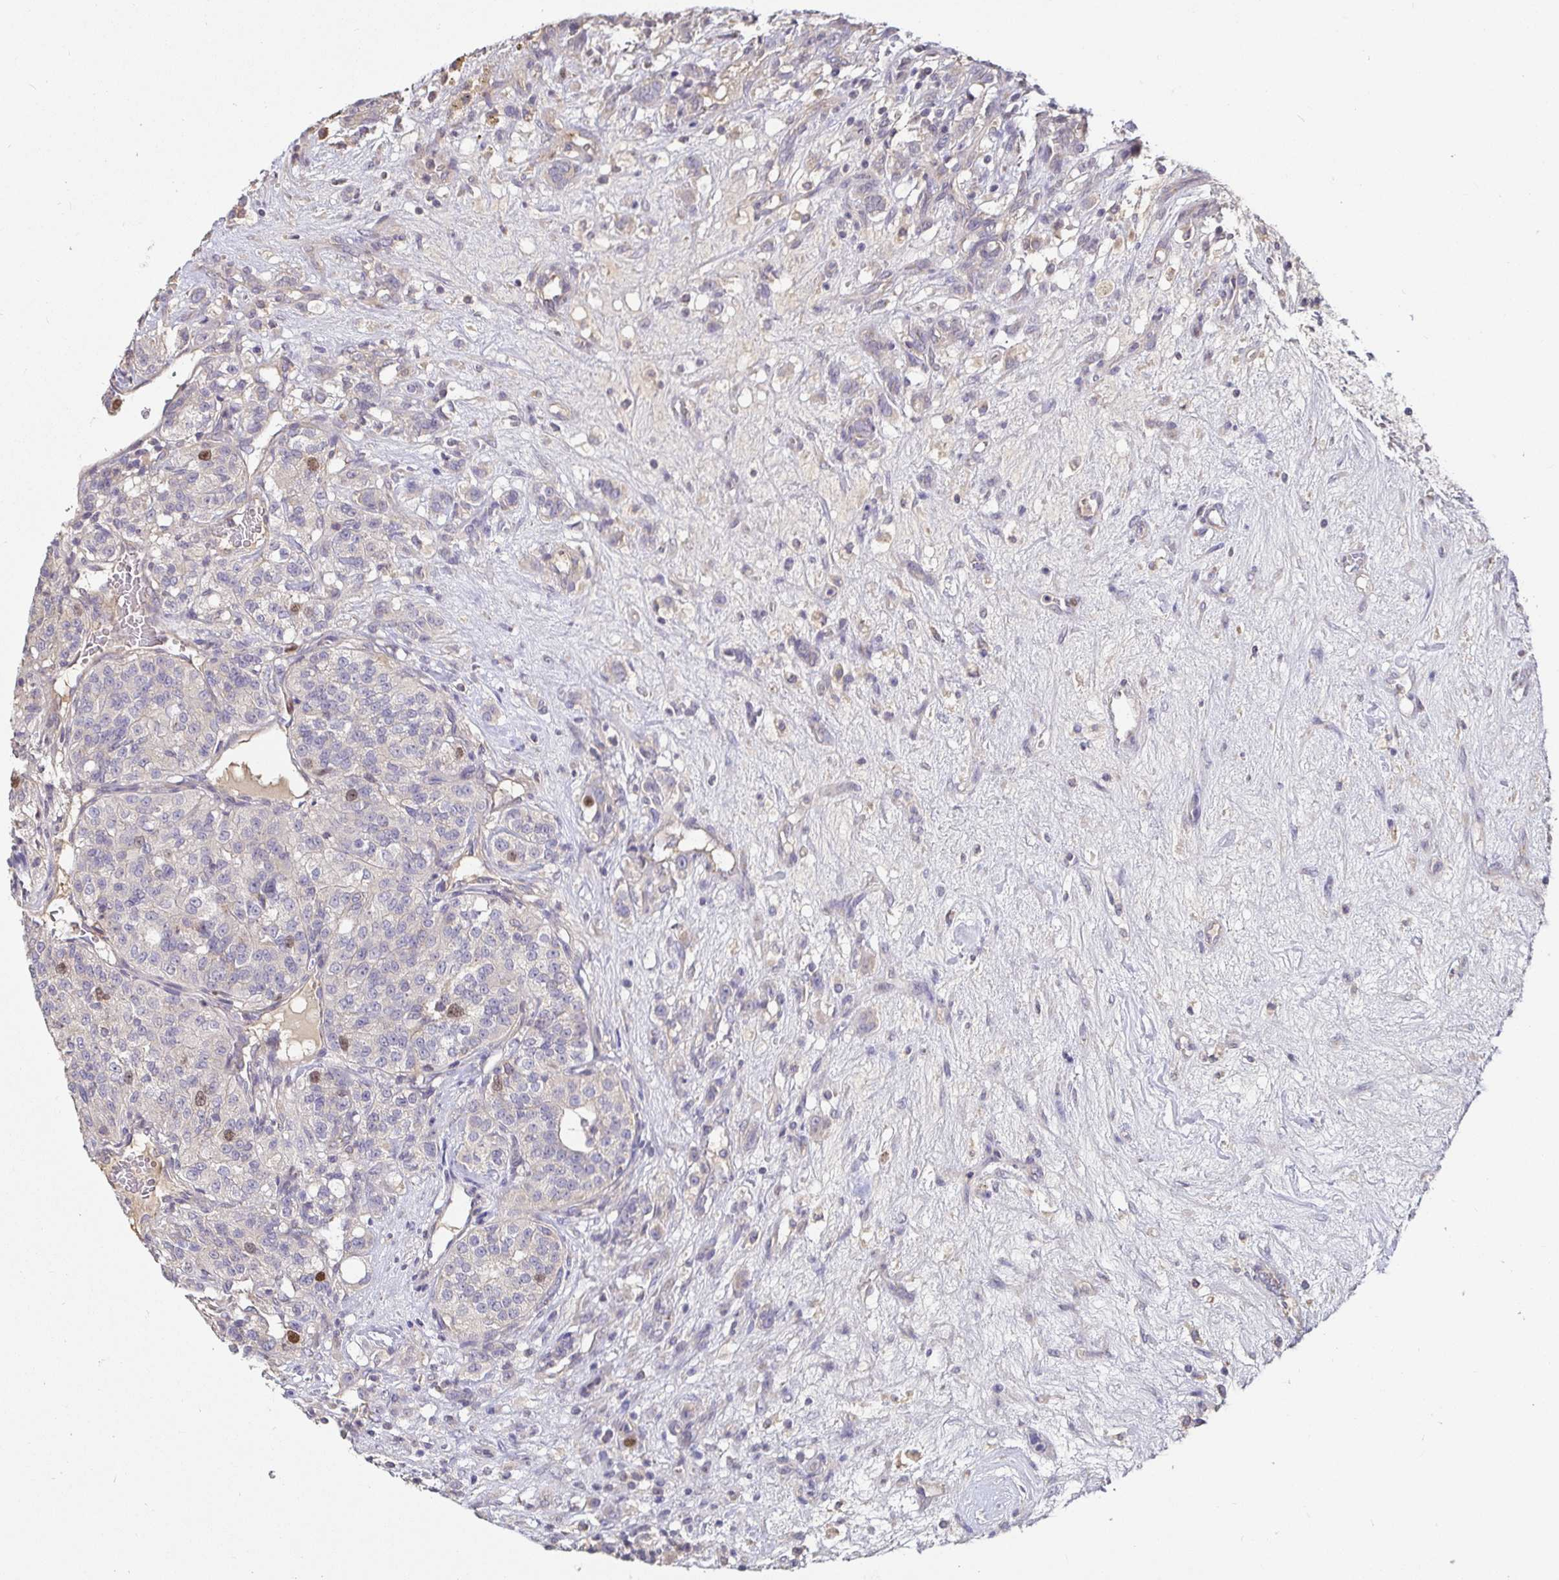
{"staining": {"intensity": "weak", "quantity": "<25%", "location": "nuclear"}, "tissue": "renal cancer", "cell_type": "Tumor cells", "image_type": "cancer", "snomed": [{"axis": "morphology", "description": "Adenocarcinoma, NOS"}, {"axis": "topography", "description": "Kidney"}], "caption": "A micrograph of adenocarcinoma (renal) stained for a protein reveals no brown staining in tumor cells.", "gene": "ANLN", "patient": {"sex": "female", "age": 63}}